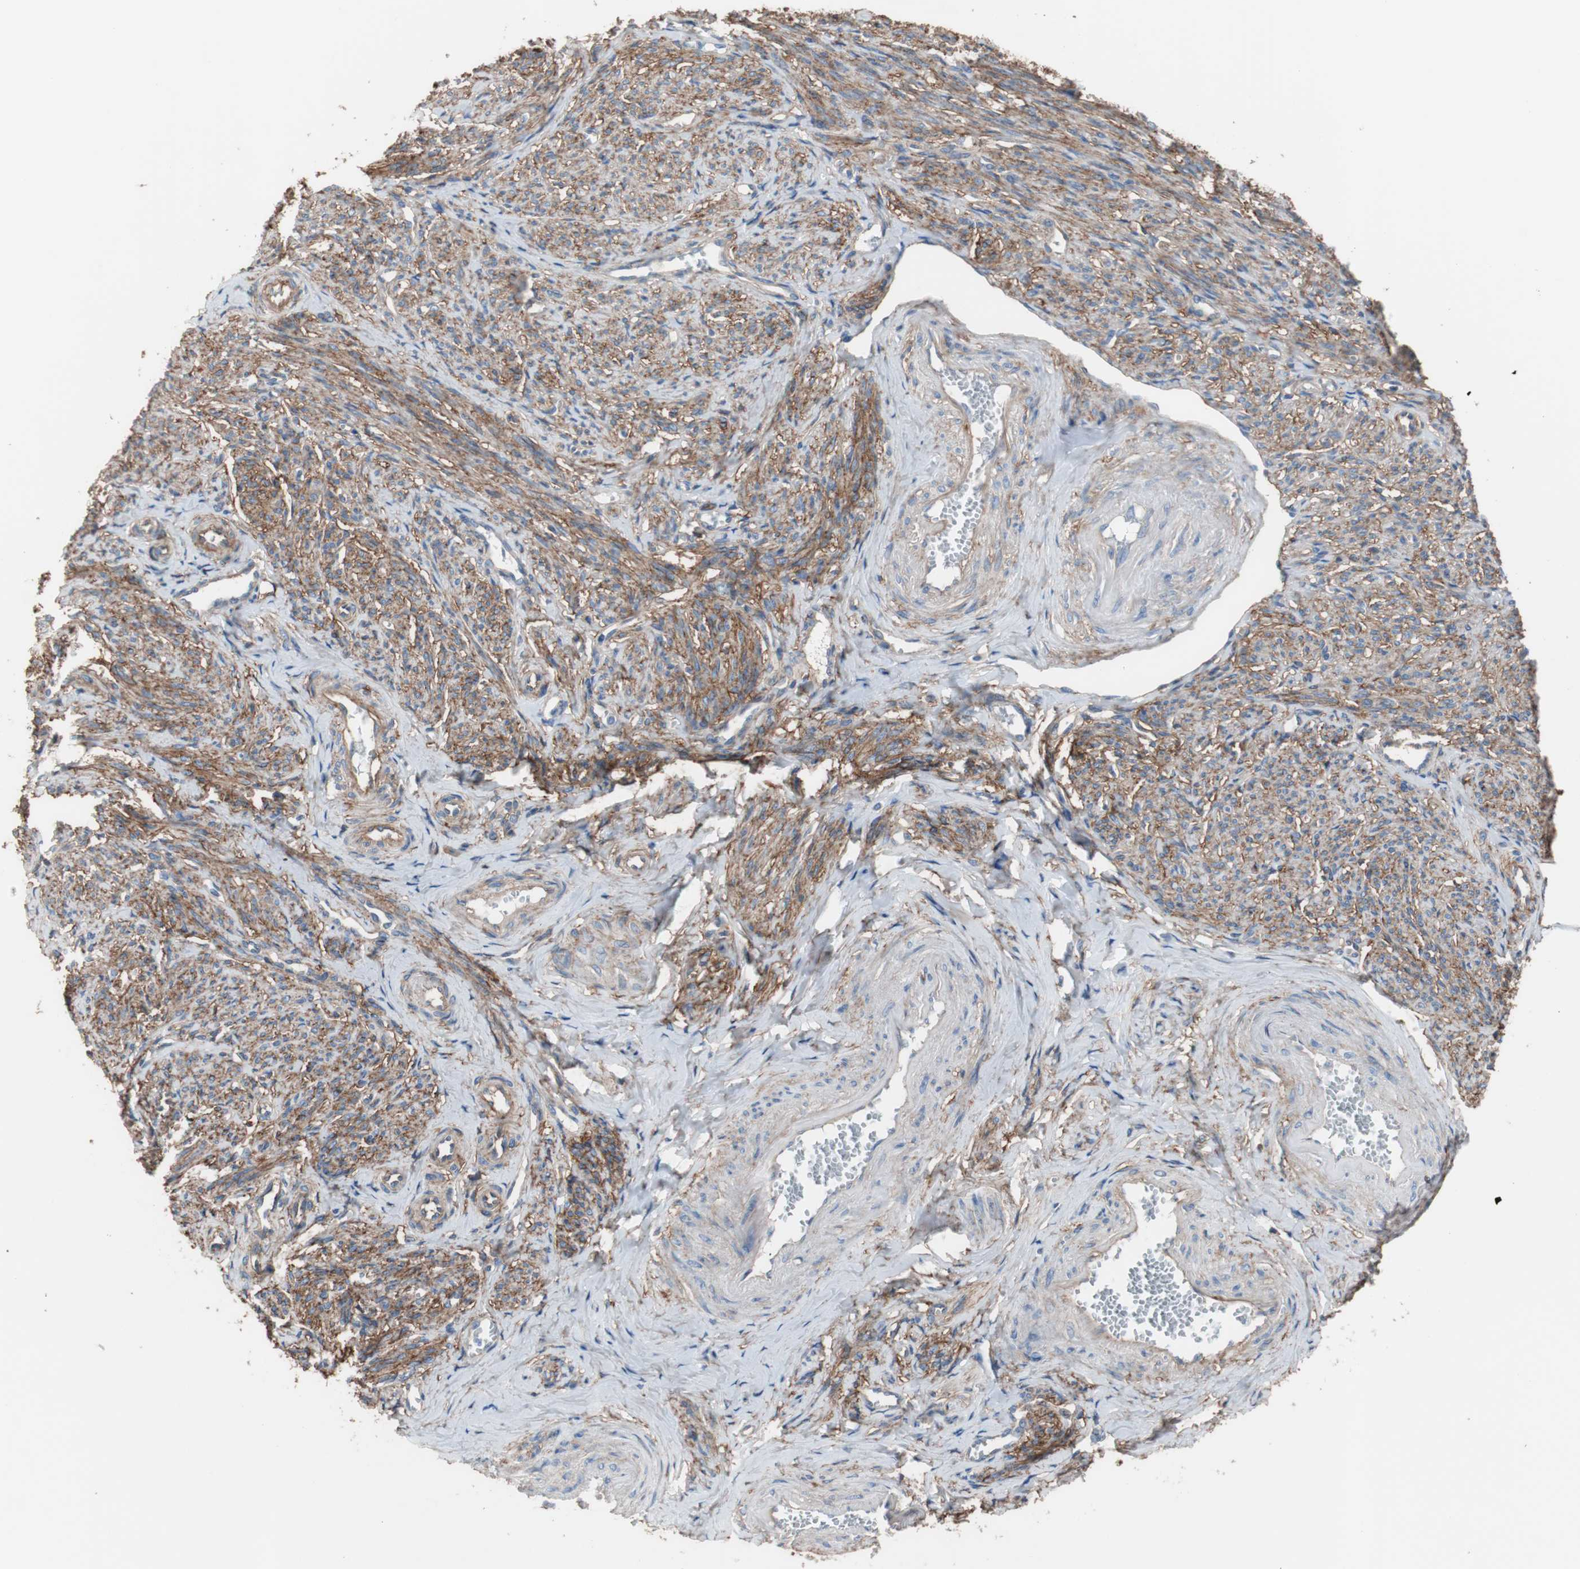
{"staining": {"intensity": "strong", "quantity": ">75%", "location": "cytoplasmic/membranous"}, "tissue": "smooth muscle", "cell_type": "Smooth muscle cells", "image_type": "normal", "snomed": [{"axis": "morphology", "description": "Normal tissue, NOS"}, {"axis": "topography", "description": "Smooth muscle"}], "caption": "A micrograph of human smooth muscle stained for a protein demonstrates strong cytoplasmic/membranous brown staining in smooth muscle cells.", "gene": "CD81", "patient": {"sex": "female", "age": 65}}